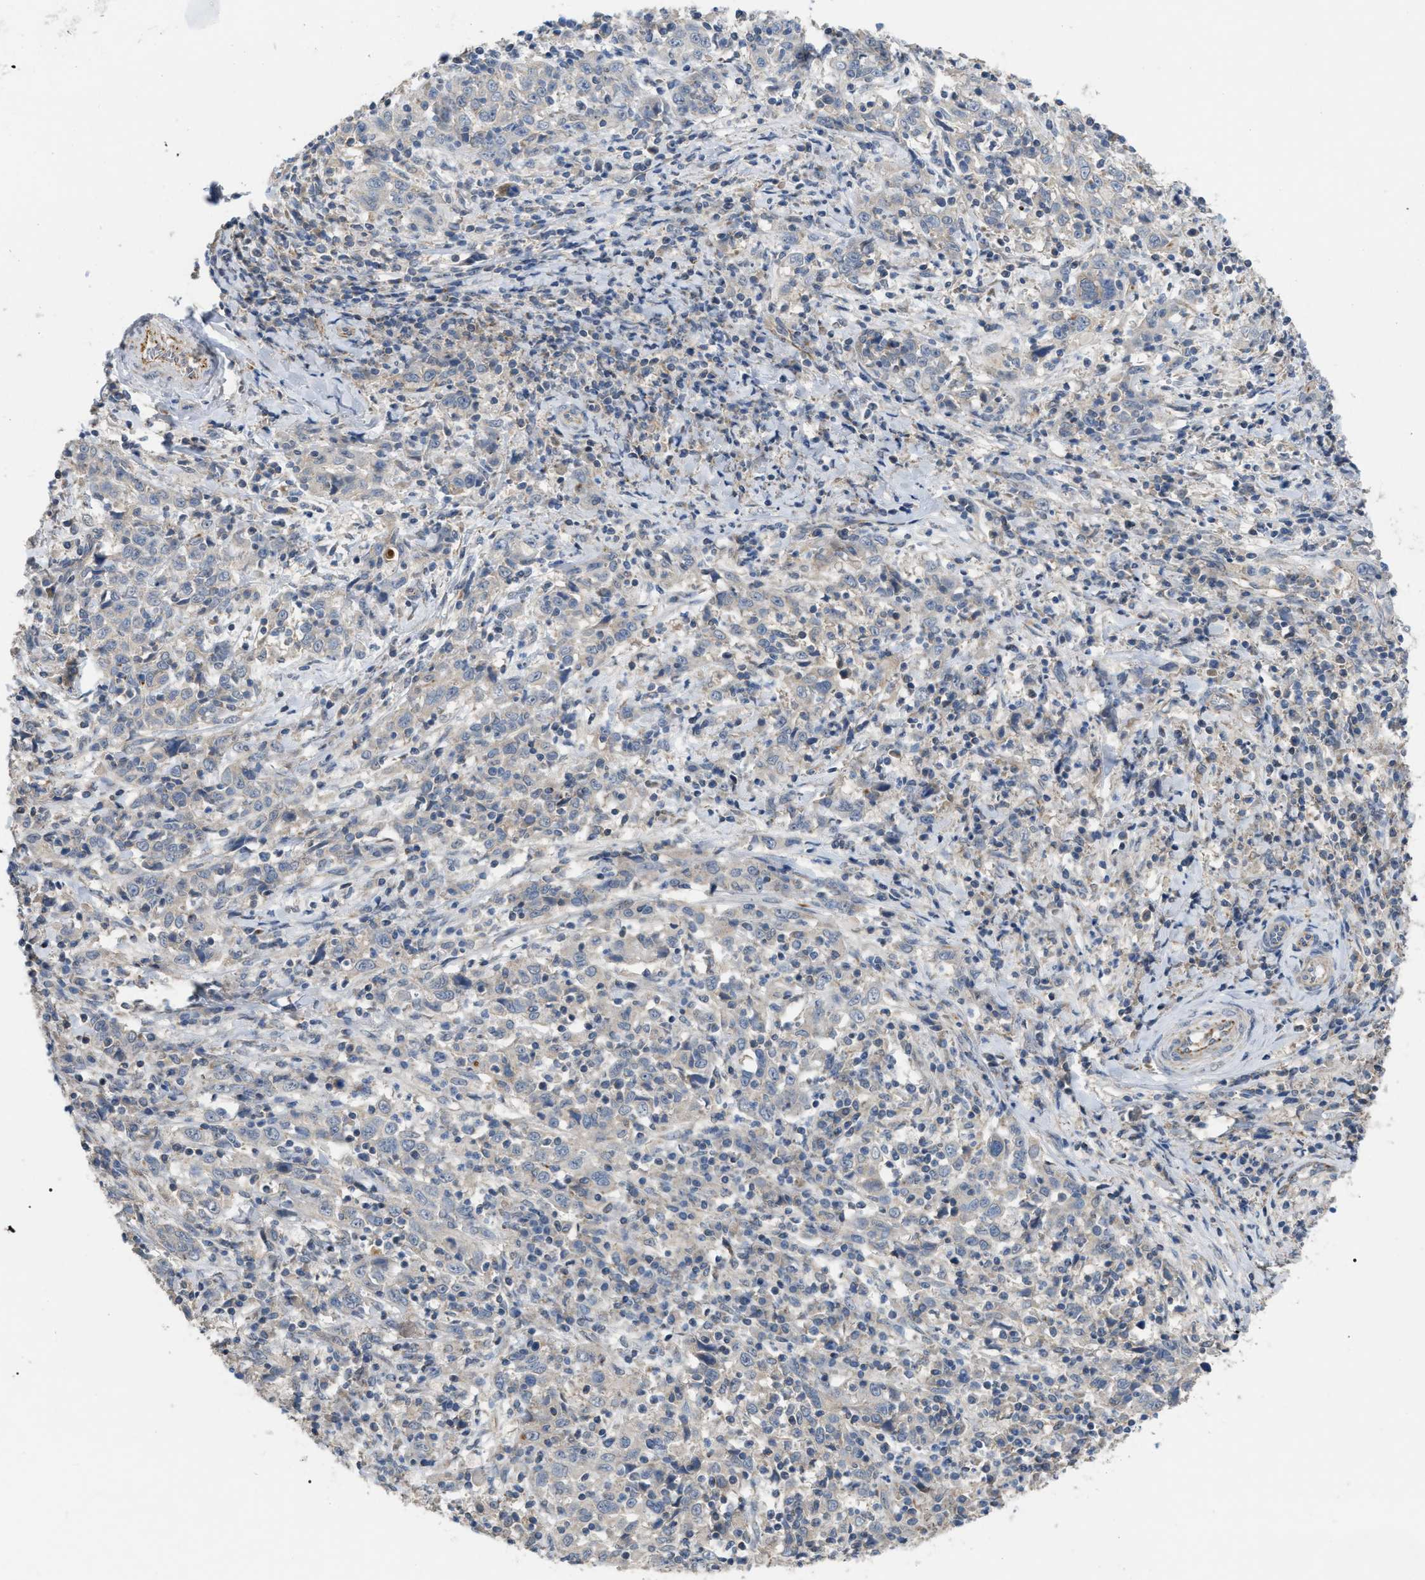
{"staining": {"intensity": "weak", "quantity": "25%-75%", "location": "cytoplasmic/membranous"}, "tissue": "cervical cancer", "cell_type": "Tumor cells", "image_type": "cancer", "snomed": [{"axis": "morphology", "description": "Squamous cell carcinoma, NOS"}, {"axis": "topography", "description": "Cervix"}], "caption": "DAB immunohistochemical staining of human squamous cell carcinoma (cervical) displays weak cytoplasmic/membranous protein staining in about 25%-75% of tumor cells.", "gene": "DHX58", "patient": {"sex": "female", "age": 46}}